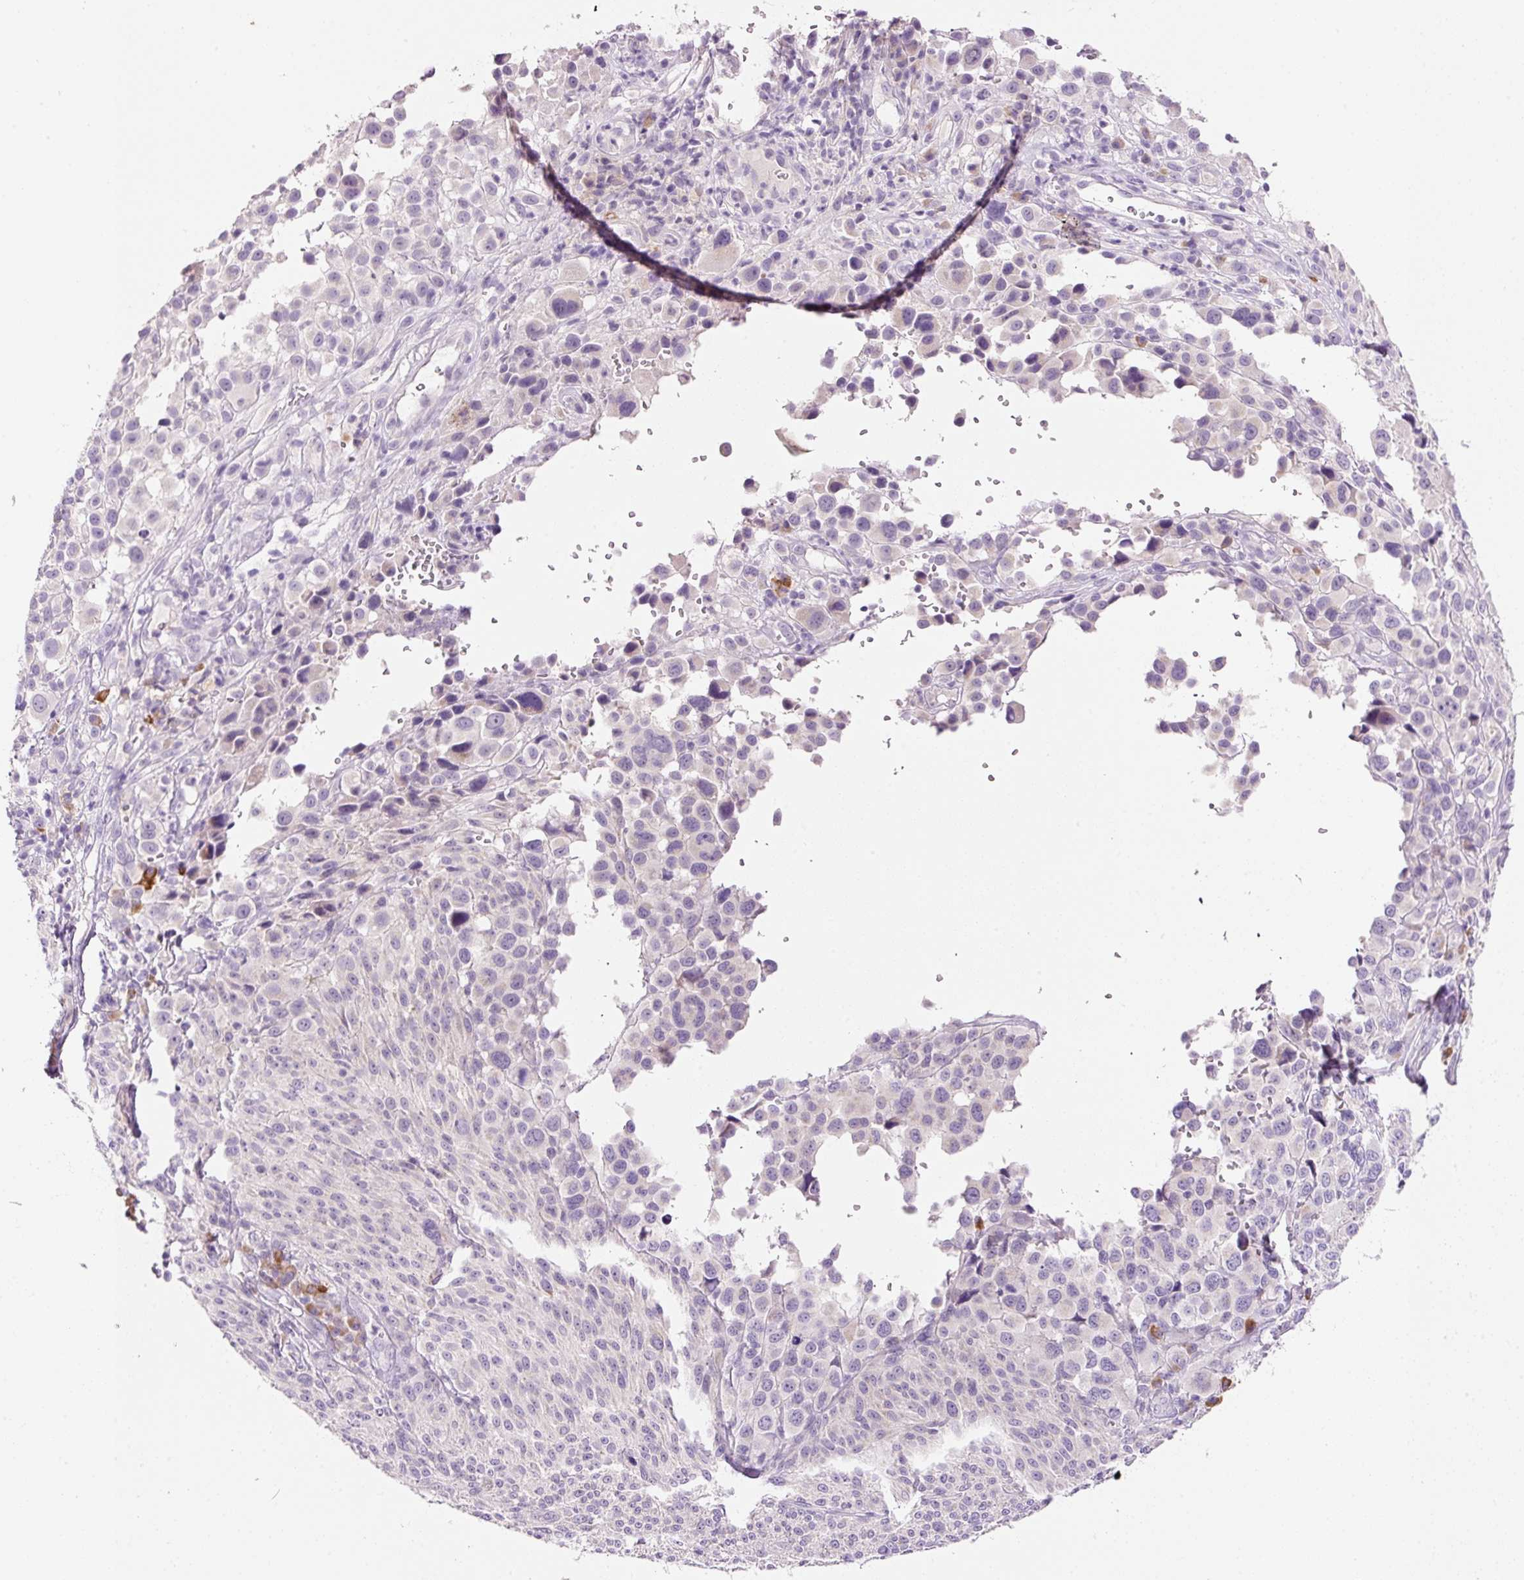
{"staining": {"intensity": "negative", "quantity": "none", "location": "none"}, "tissue": "melanoma", "cell_type": "Tumor cells", "image_type": "cancer", "snomed": [{"axis": "morphology", "description": "Malignant melanoma, NOS"}, {"axis": "topography", "description": "Skin of trunk"}], "caption": "High power microscopy photomicrograph of an immunohistochemistry (IHC) photomicrograph of malignant melanoma, revealing no significant staining in tumor cells.", "gene": "TENT5C", "patient": {"sex": "male", "age": 71}}